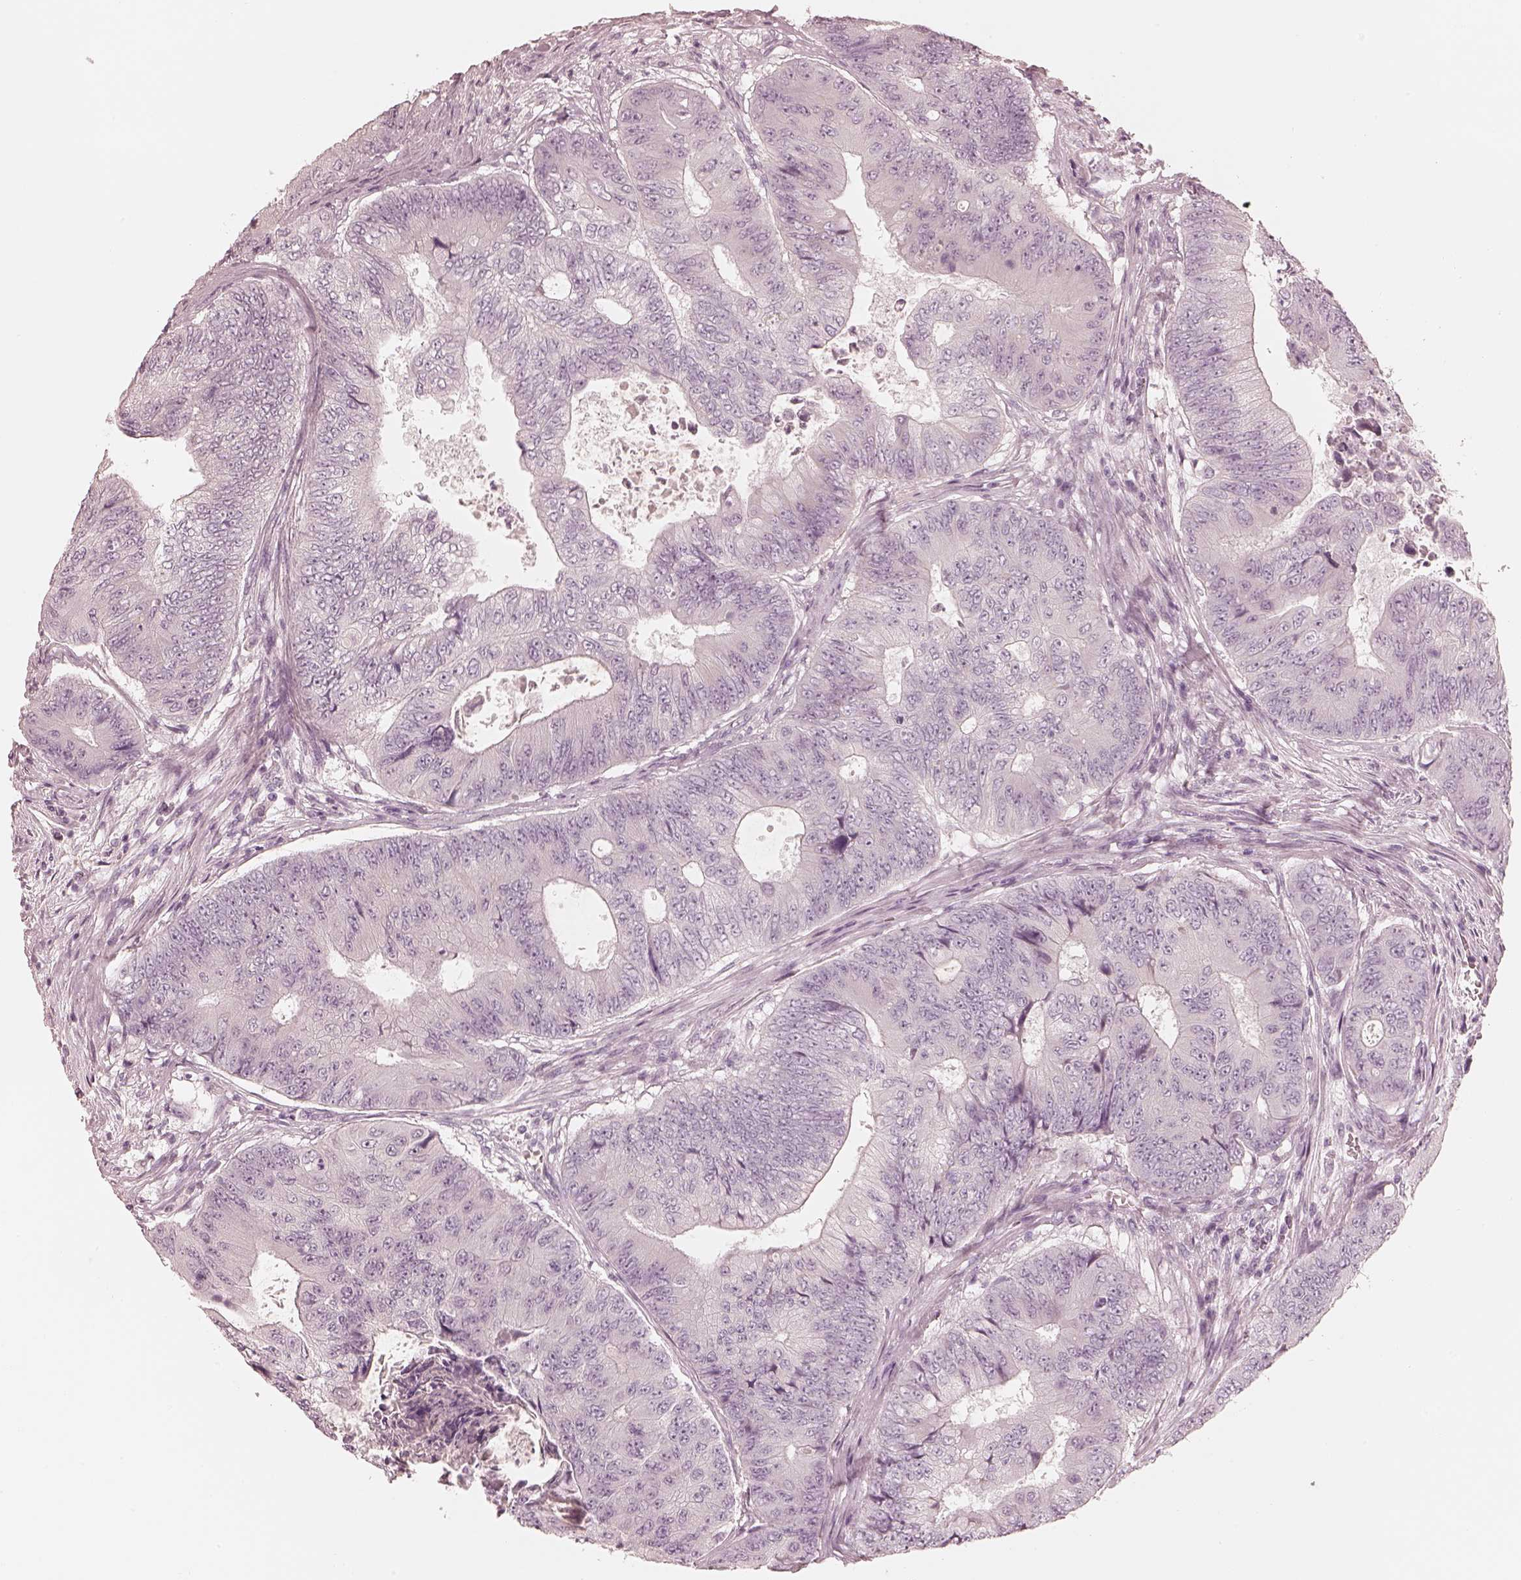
{"staining": {"intensity": "negative", "quantity": "none", "location": "none"}, "tissue": "colorectal cancer", "cell_type": "Tumor cells", "image_type": "cancer", "snomed": [{"axis": "morphology", "description": "Adenocarcinoma, NOS"}, {"axis": "topography", "description": "Colon"}], "caption": "A histopathology image of adenocarcinoma (colorectal) stained for a protein displays no brown staining in tumor cells.", "gene": "CALR3", "patient": {"sex": "female", "age": 48}}